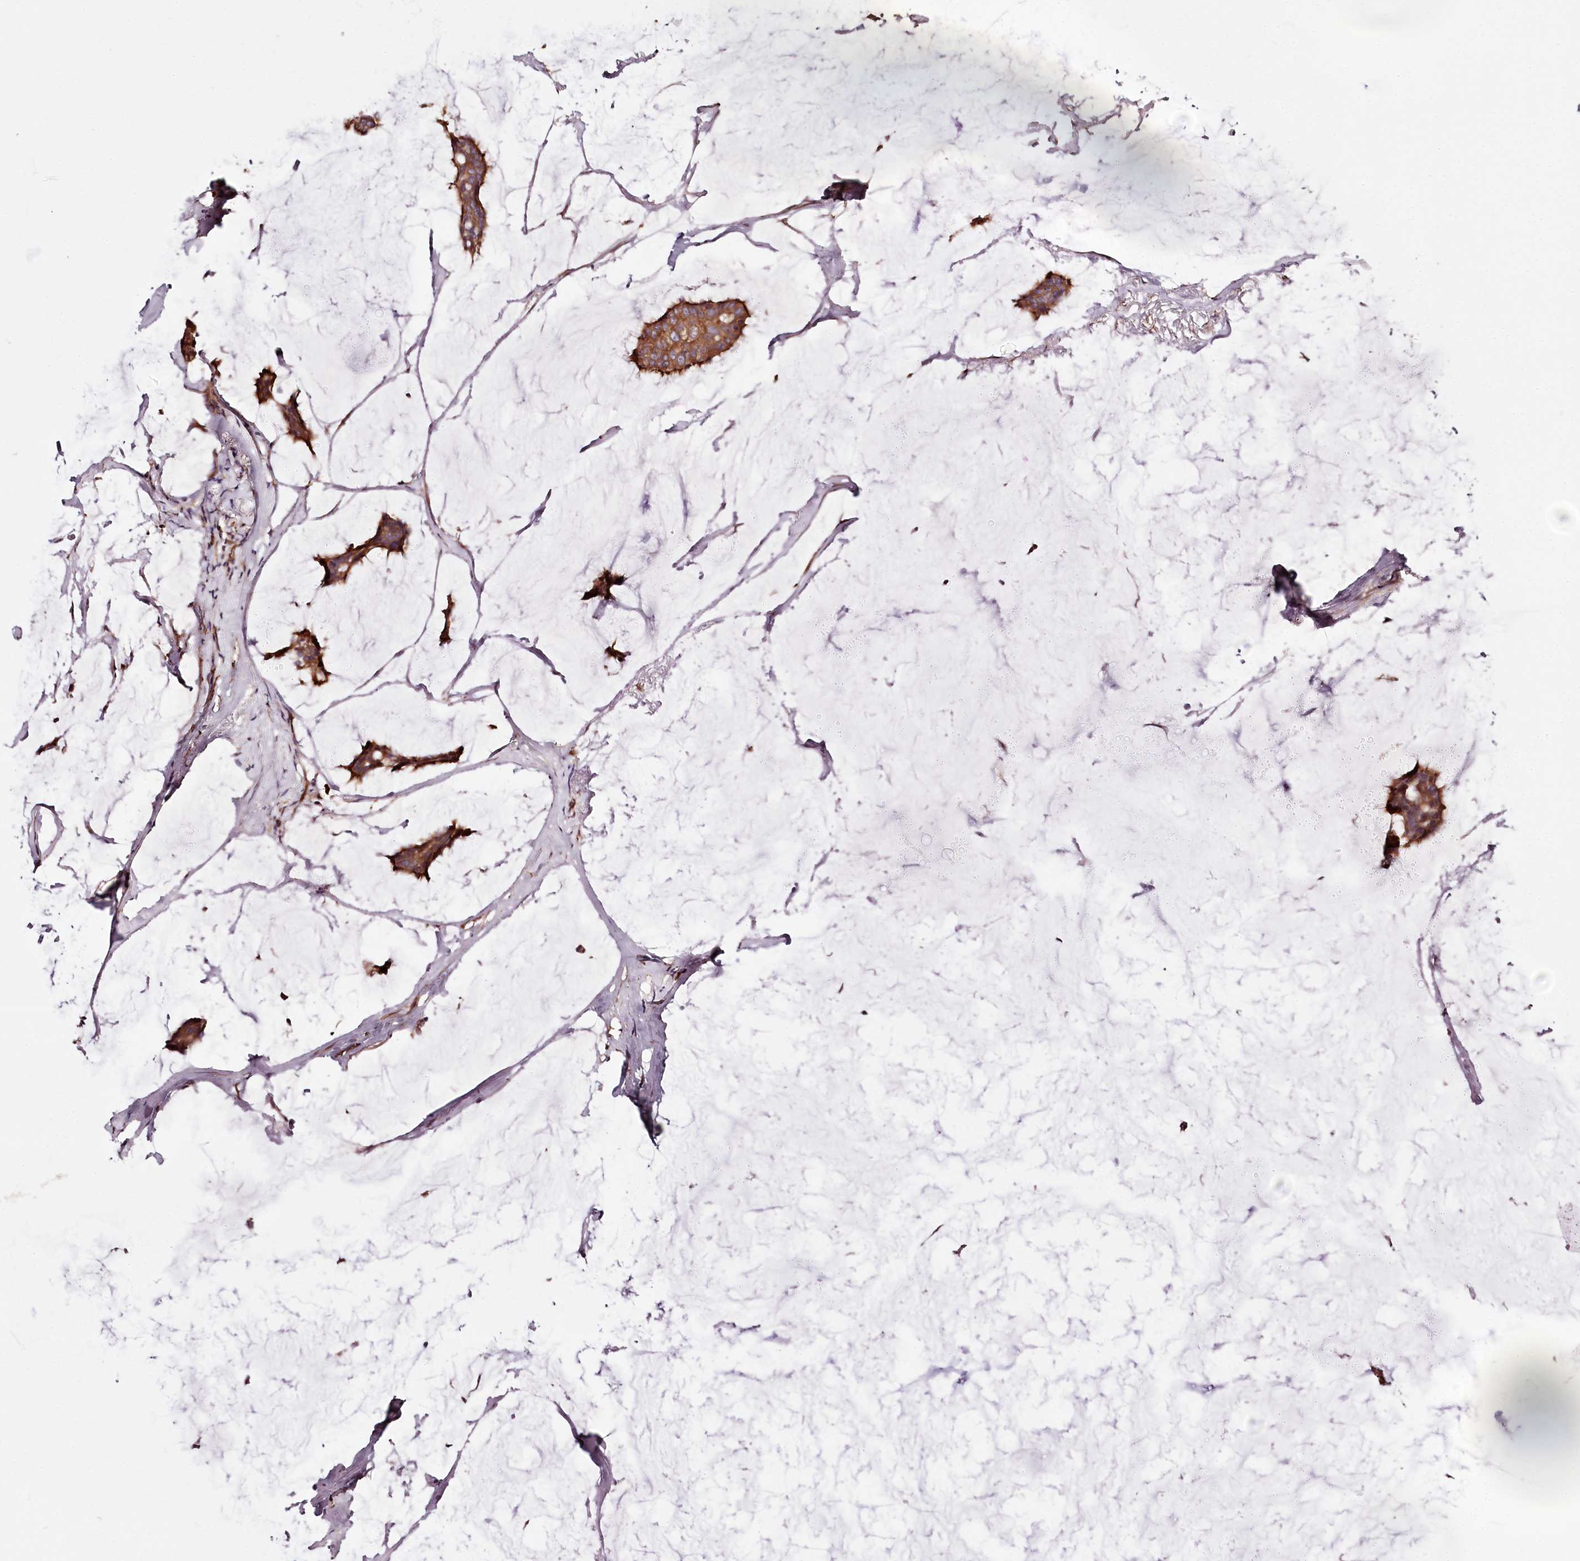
{"staining": {"intensity": "moderate", "quantity": ">75%", "location": "cytoplasmic/membranous"}, "tissue": "breast cancer", "cell_type": "Tumor cells", "image_type": "cancer", "snomed": [{"axis": "morphology", "description": "Duct carcinoma"}, {"axis": "topography", "description": "Breast"}], "caption": "Breast cancer tissue shows moderate cytoplasmic/membranous expression in approximately >75% of tumor cells, visualized by immunohistochemistry.", "gene": "TARS1", "patient": {"sex": "female", "age": 93}}